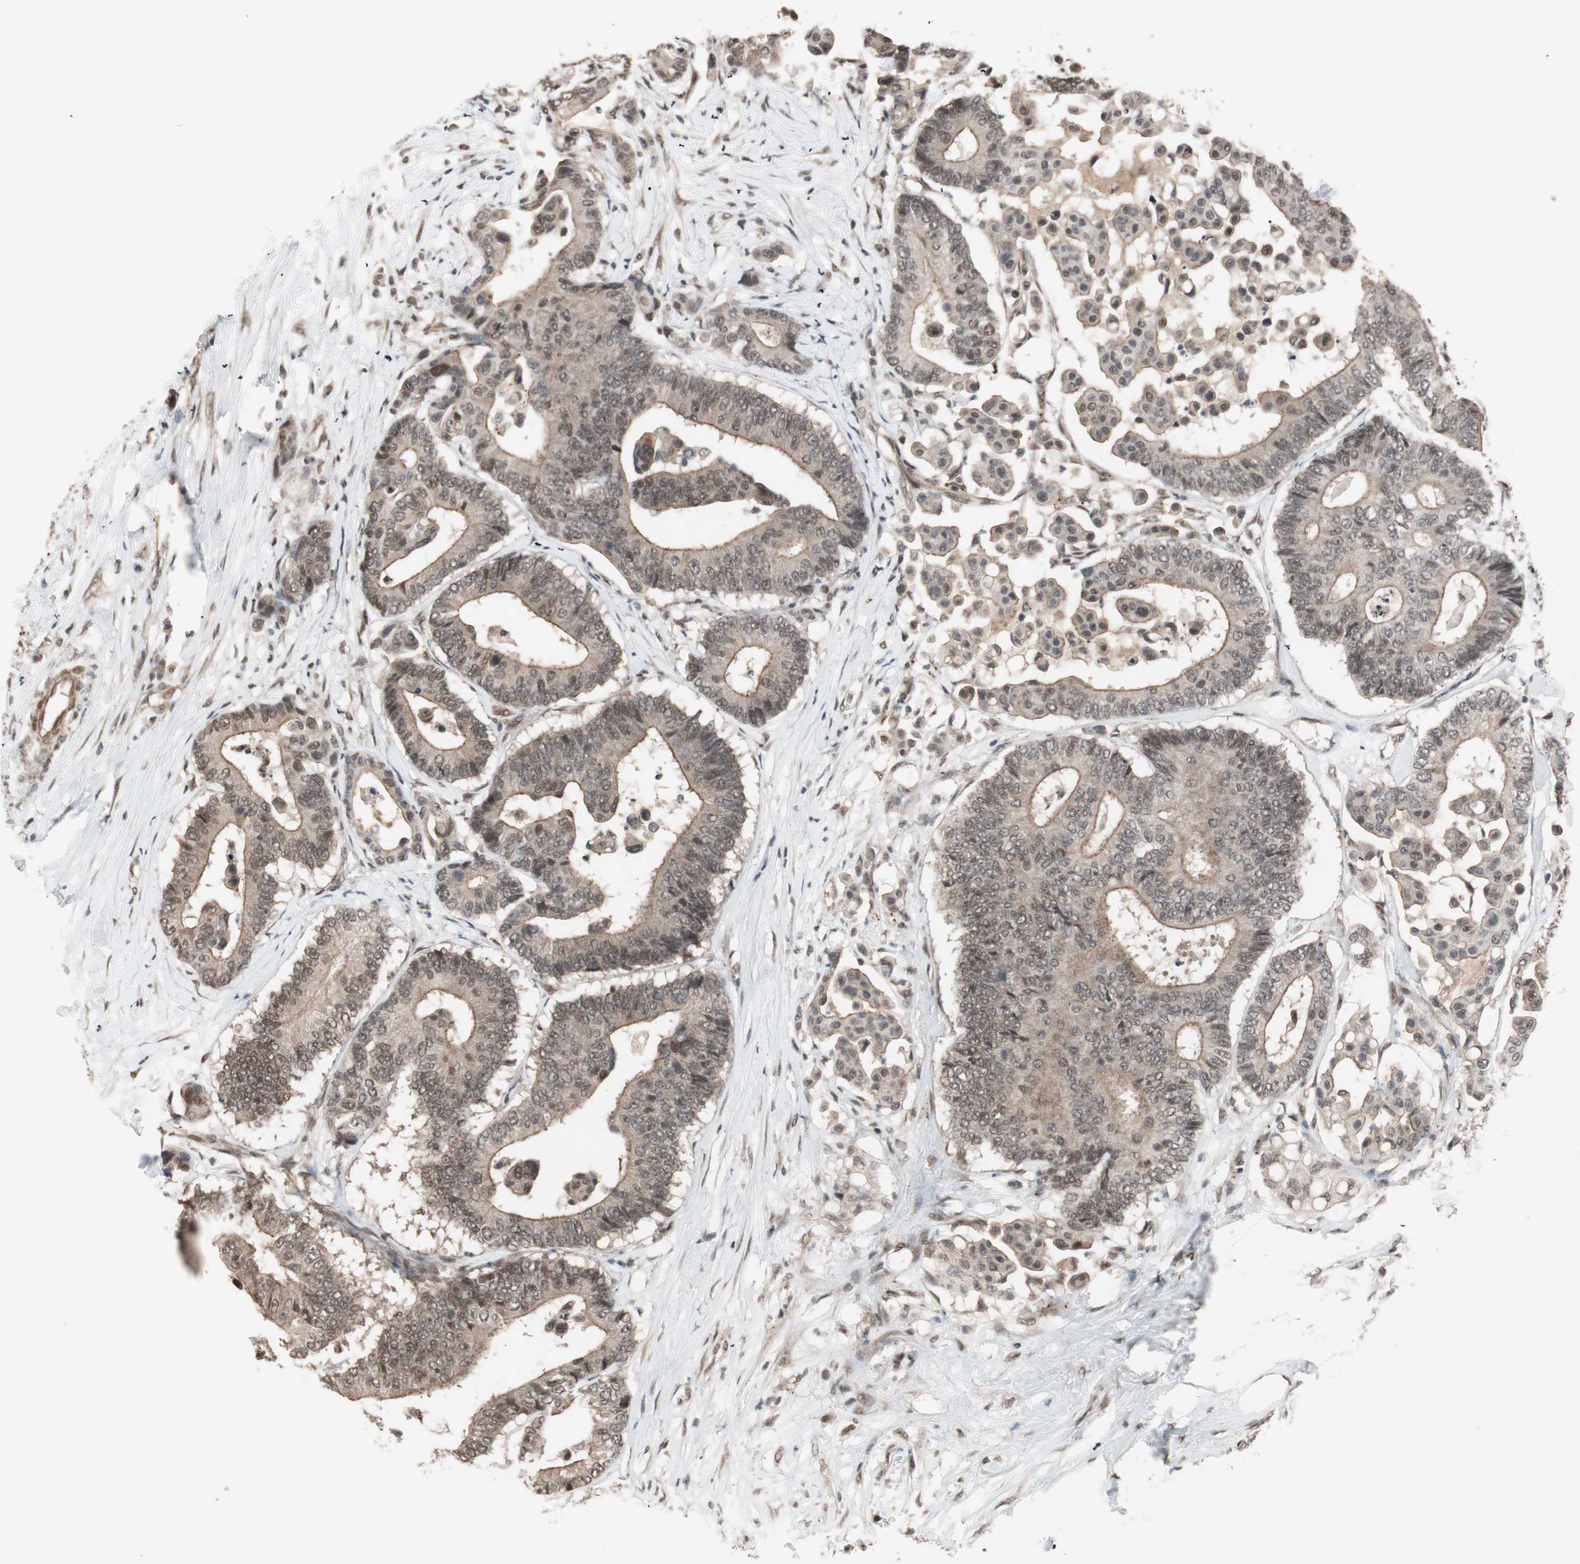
{"staining": {"intensity": "weak", "quantity": ">75%", "location": "cytoplasmic/membranous"}, "tissue": "colorectal cancer", "cell_type": "Tumor cells", "image_type": "cancer", "snomed": [{"axis": "morphology", "description": "Normal tissue, NOS"}, {"axis": "morphology", "description": "Adenocarcinoma, NOS"}, {"axis": "topography", "description": "Colon"}], "caption": "Tumor cells display weak cytoplasmic/membranous positivity in about >75% of cells in colorectal cancer.", "gene": "DRAP1", "patient": {"sex": "male", "age": 82}}